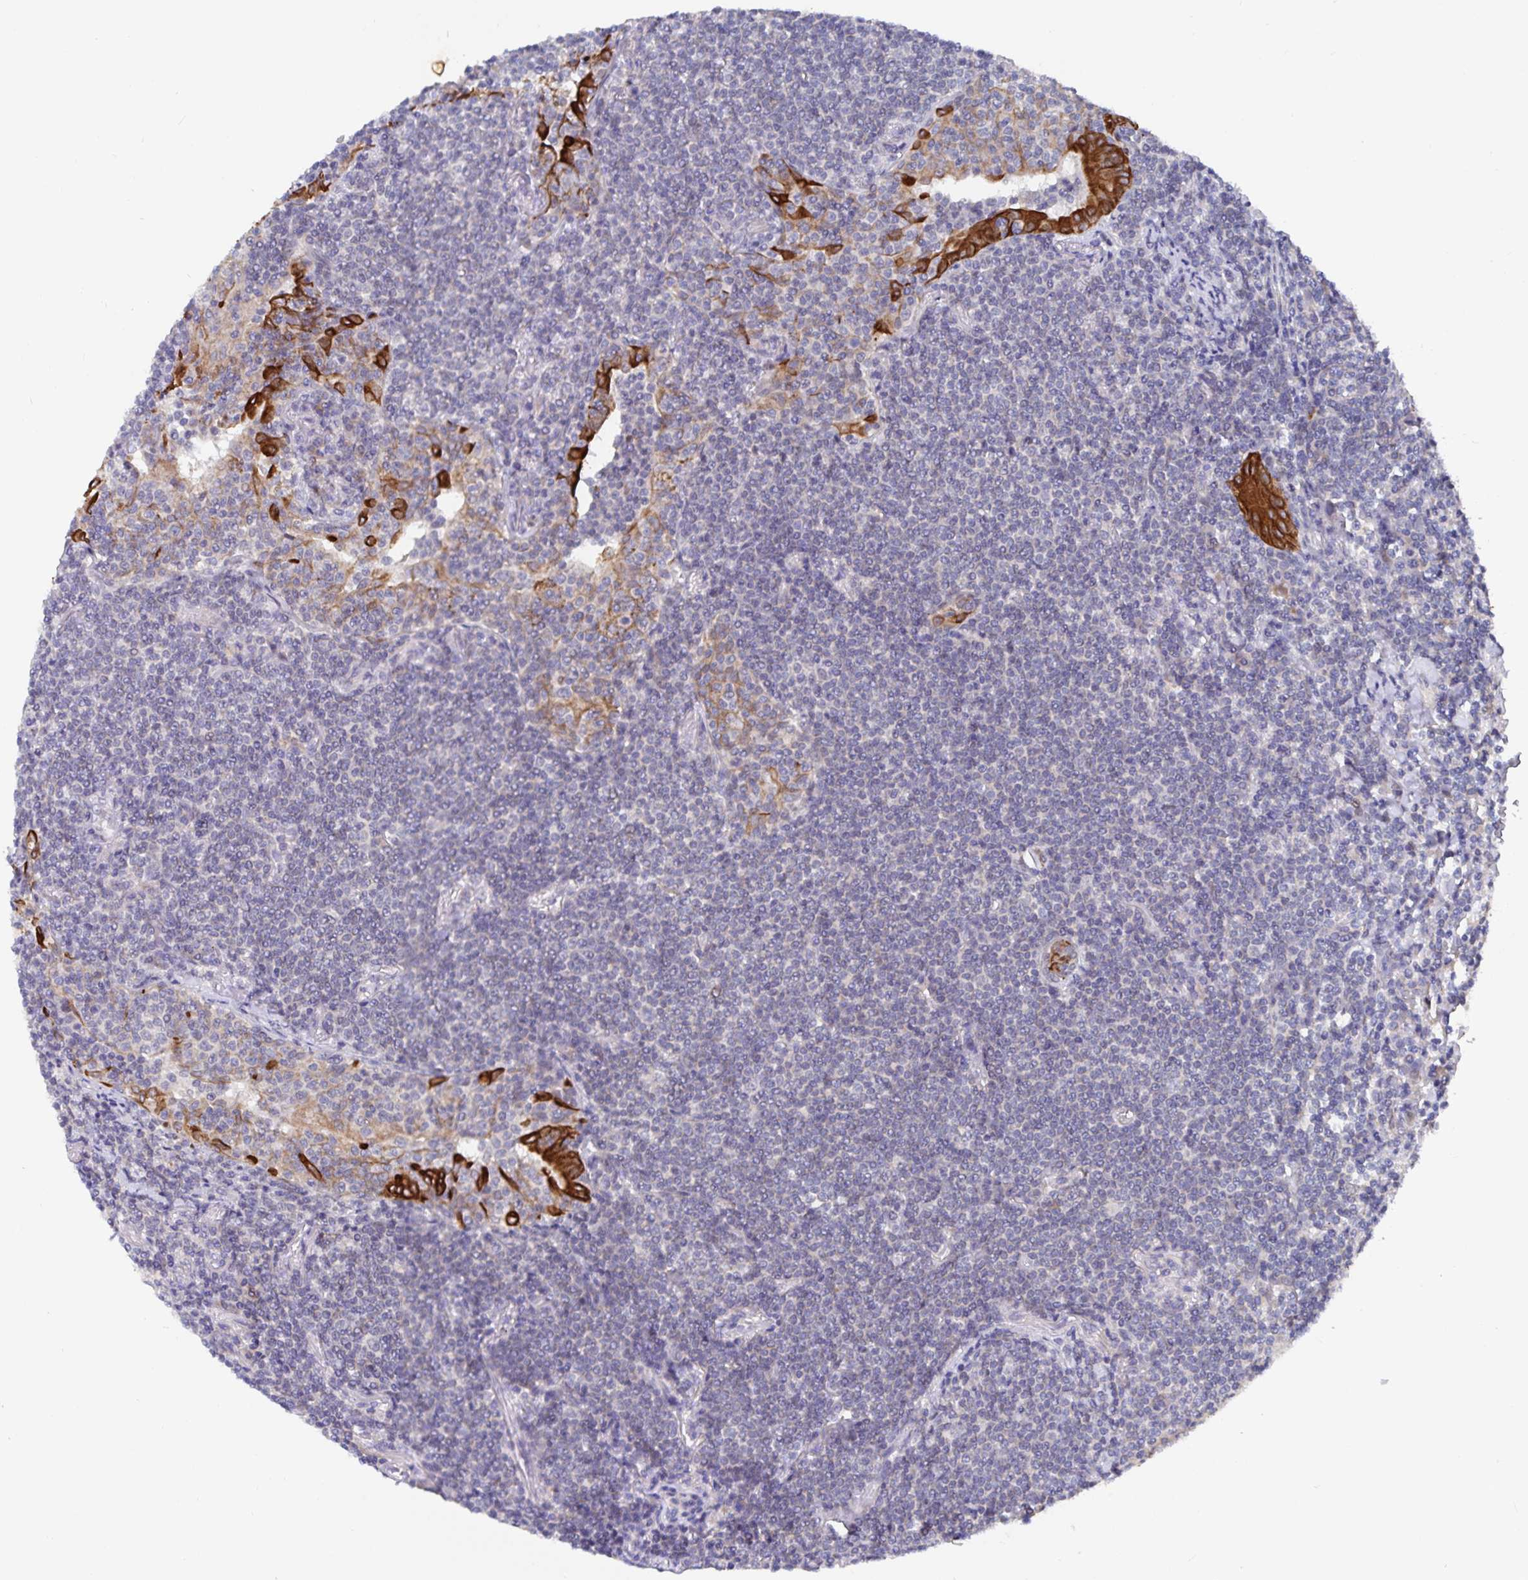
{"staining": {"intensity": "negative", "quantity": "none", "location": "none"}, "tissue": "lymphoma", "cell_type": "Tumor cells", "image_type": "cancer", "snomed": [{"axis": "morphology", "description": "Malignant lymphoma, non-Hodgkin's type, Low grade"}, {"axis": "topography", "description": "Lung"}], "caption": "This is an IHC histopathology image of human lymphoma. There is no staining in tumor cells.", "gene": "ZIK1", "patient": {"sex": "female", "age": 71}}